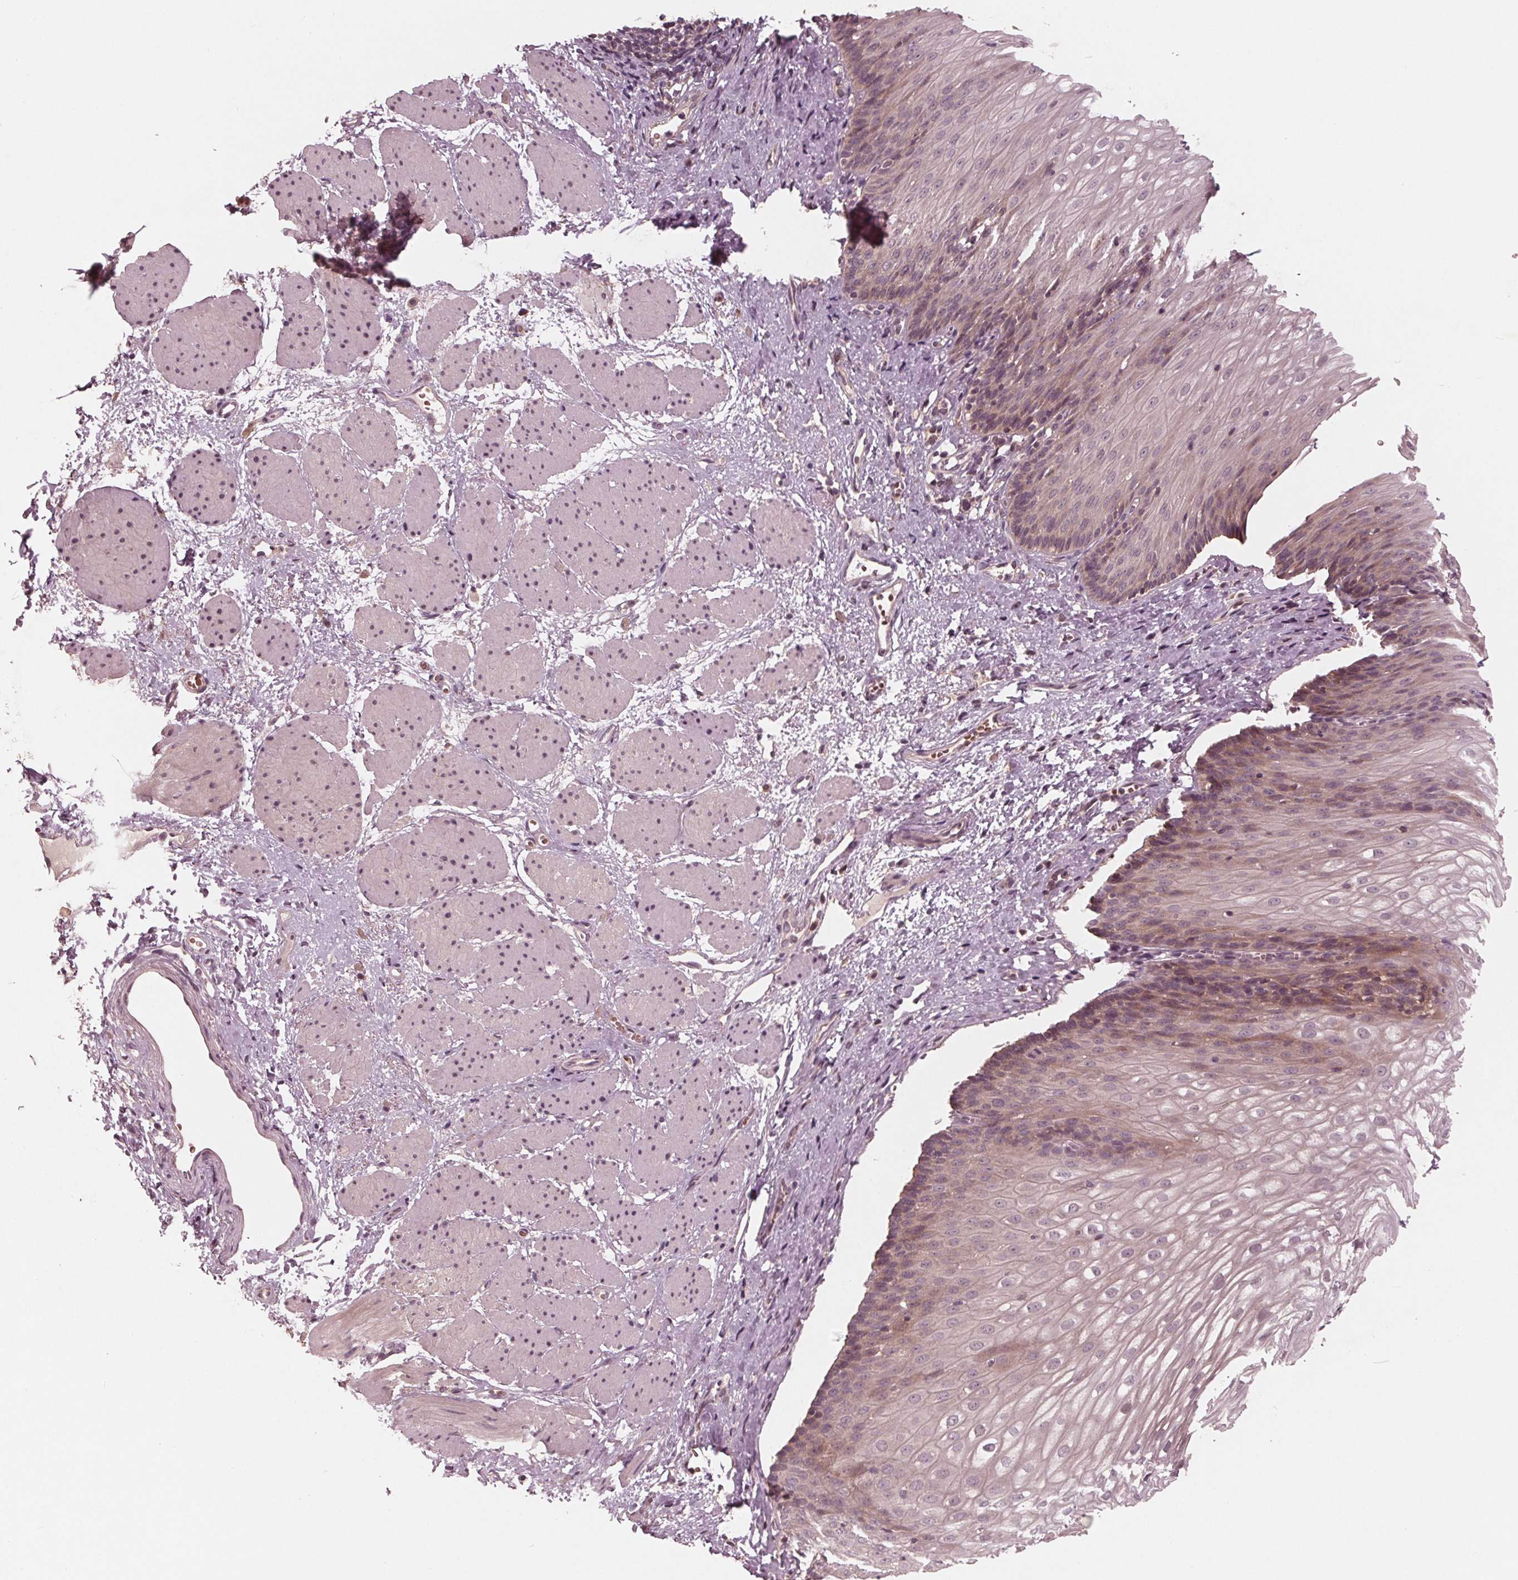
{"staining": {"intensity": "weak", "quantity": "25%-75%", "location": "cytoplasmic/membranous"}, "tissue": "esophagus", "cell_type": "Squamous epithelial cells", "image_type": "normal", "snomed": [{"axis": "morphology", "description": "Normal tissue, NOS"}, {"axis": "topography", "description": "Esophagus"}], "caption": "Human esophagus stained for a protein (brown) reveals weak cytoplasmic/membranous positive staining in approximately 25%-75% of squamous epithelial cells.", "gene": "UBALD1", "patient": {"sex": "male", "age": 62}}